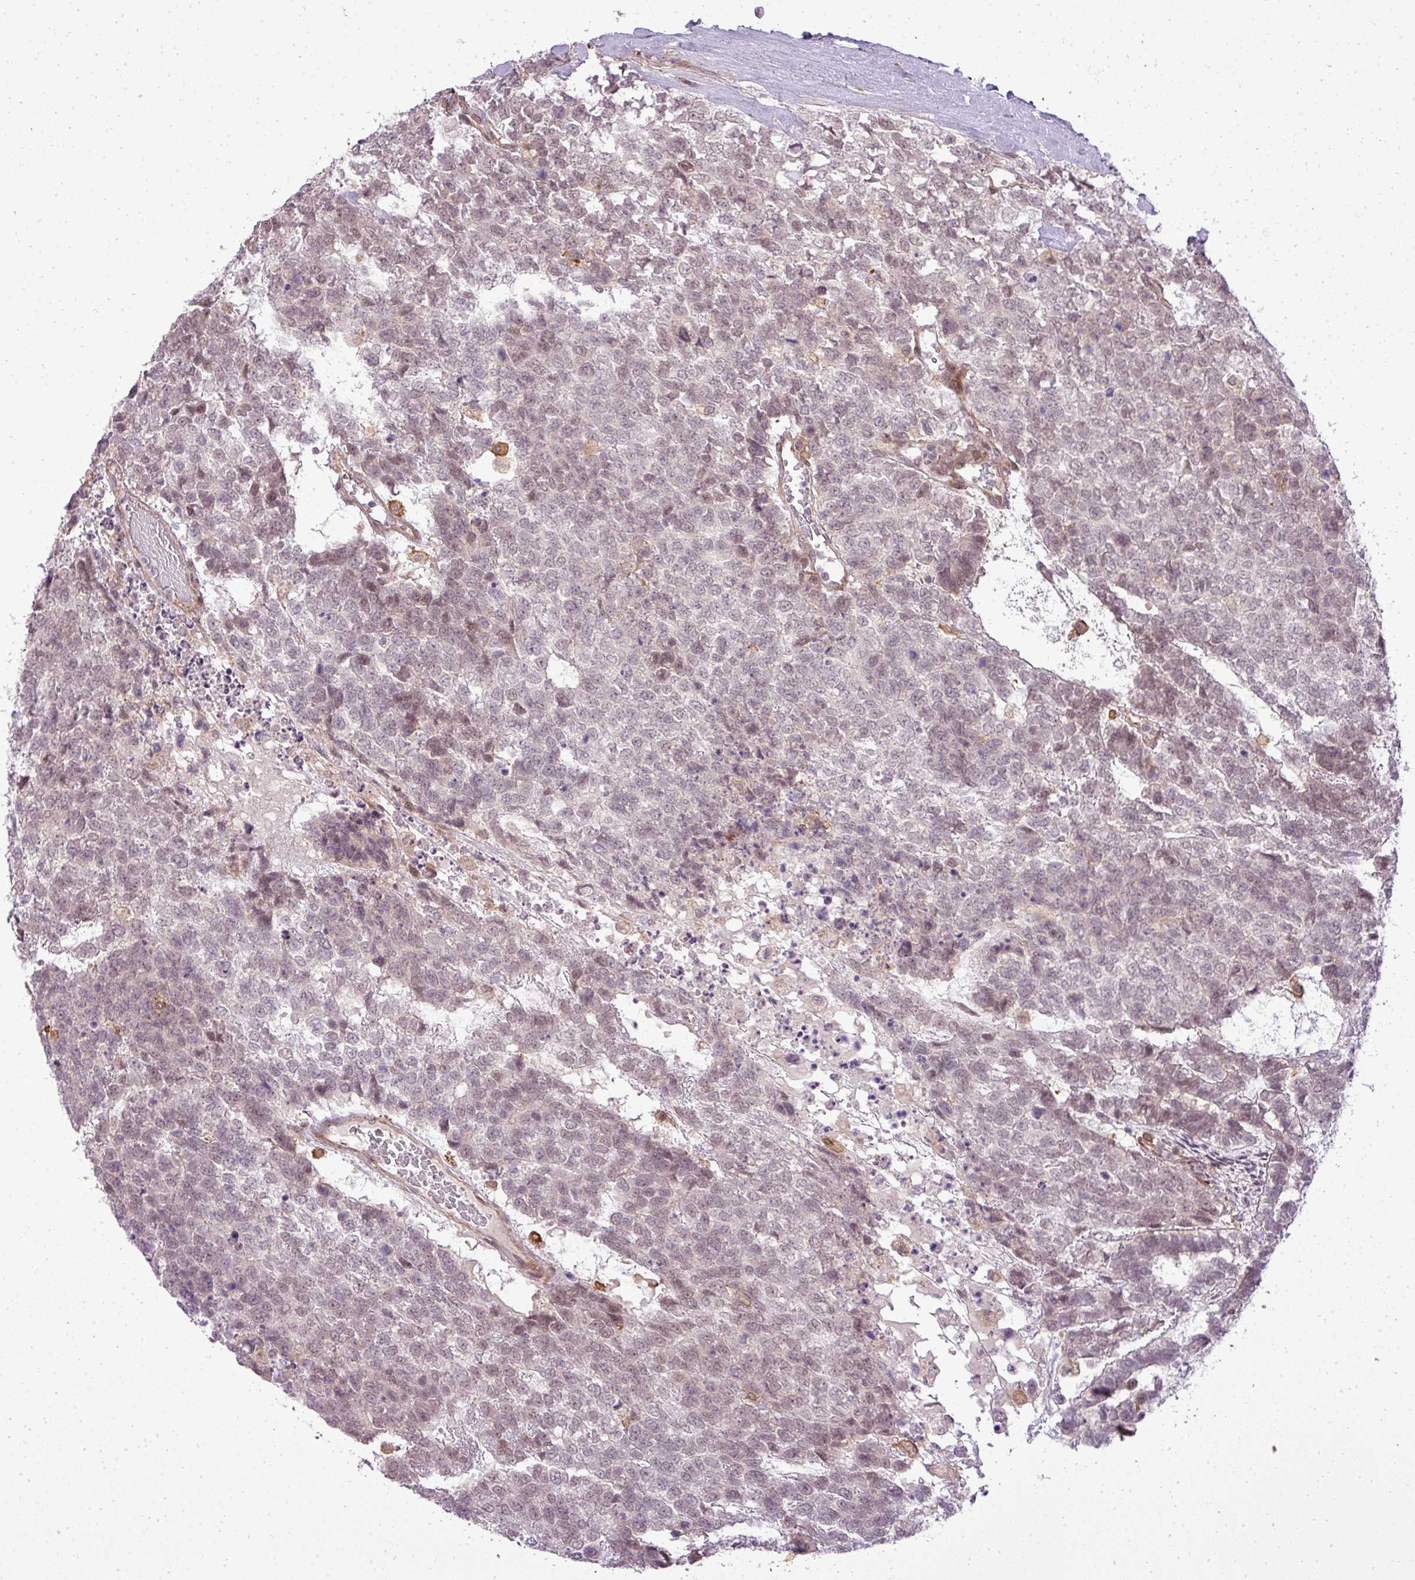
{"staining": {"intensity": "weak", "quantity": "25%-75%", "location": "nuclear"}, "tissue": "testis cancer", "cell_type": "Tumor cells", "image_type": "cancer", "snomed": [{"axis": "morphology", "description": "Carcinoma, Embryonal, NOS"}, {"axis": "topography", "description": "Testis"}], "caption": "A photomicrograph of embryonal carcinoma (testis) stained for a protein reveals weak nuclear brown staining in tumor cells. (brown staining indicates protein expression, while blue staining denotes nuclei).", "gene": "PDRG1", "patient": {"sex": "male", "age": 23}}